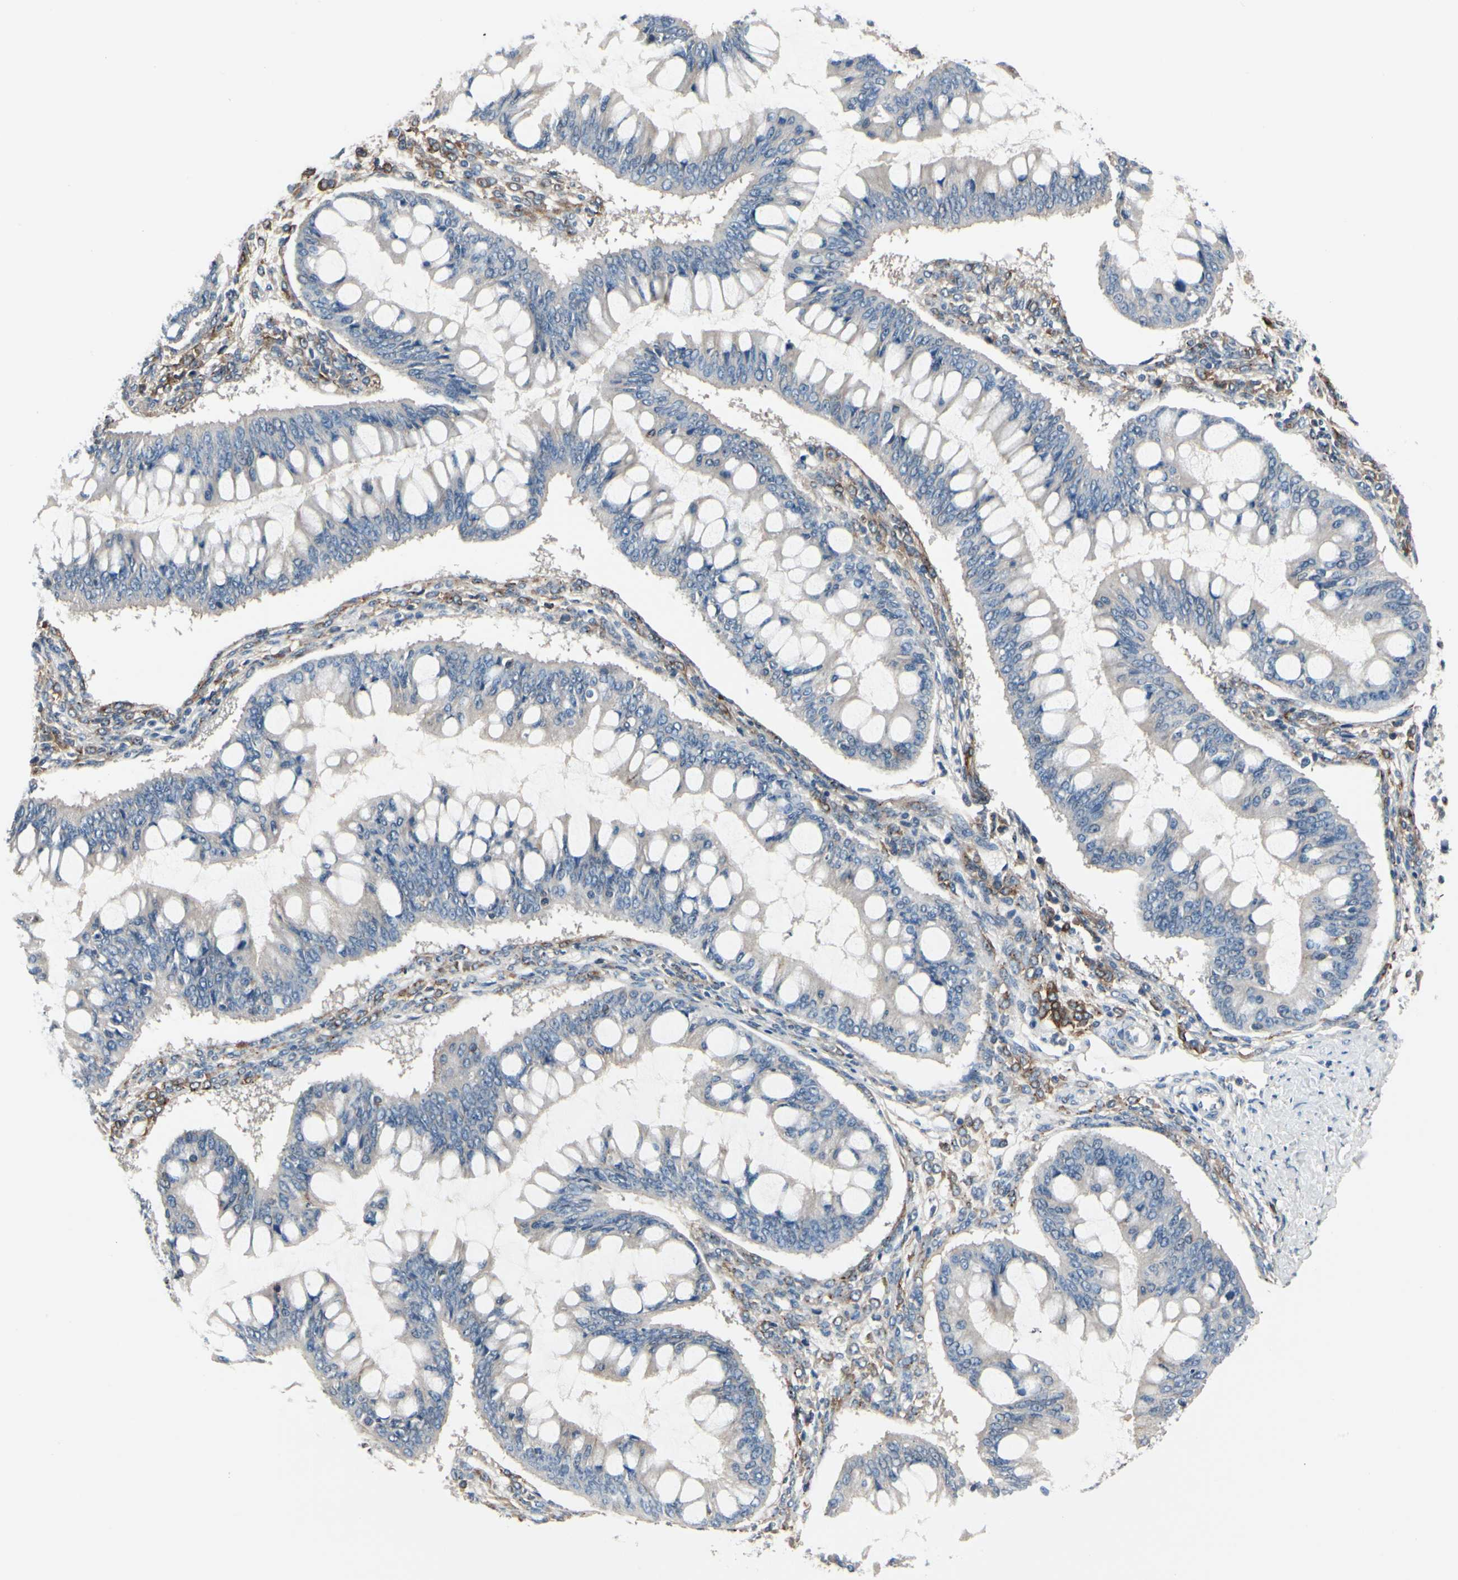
{"staining": {"intensity": "negative", "quantity": "none", "location": "none"}, "tissue": "ovarian cancer", "cell_type": "Tumor cells", "image_type": "cancer", "snomed": [{"axis": "morphology", "description": "Cystadenocarcinoma, mucinous, NOS"}, {"axis": "topography", "description": "Ovary"}], "caption": "DAB immunohistochemical staining of human ovarian cancer (mucinous cystadenocarcinoma) shows no significant expression in tumor cells.", "gene": "PRKAR2B", "patient": {"sex": "female", "age": 73}}